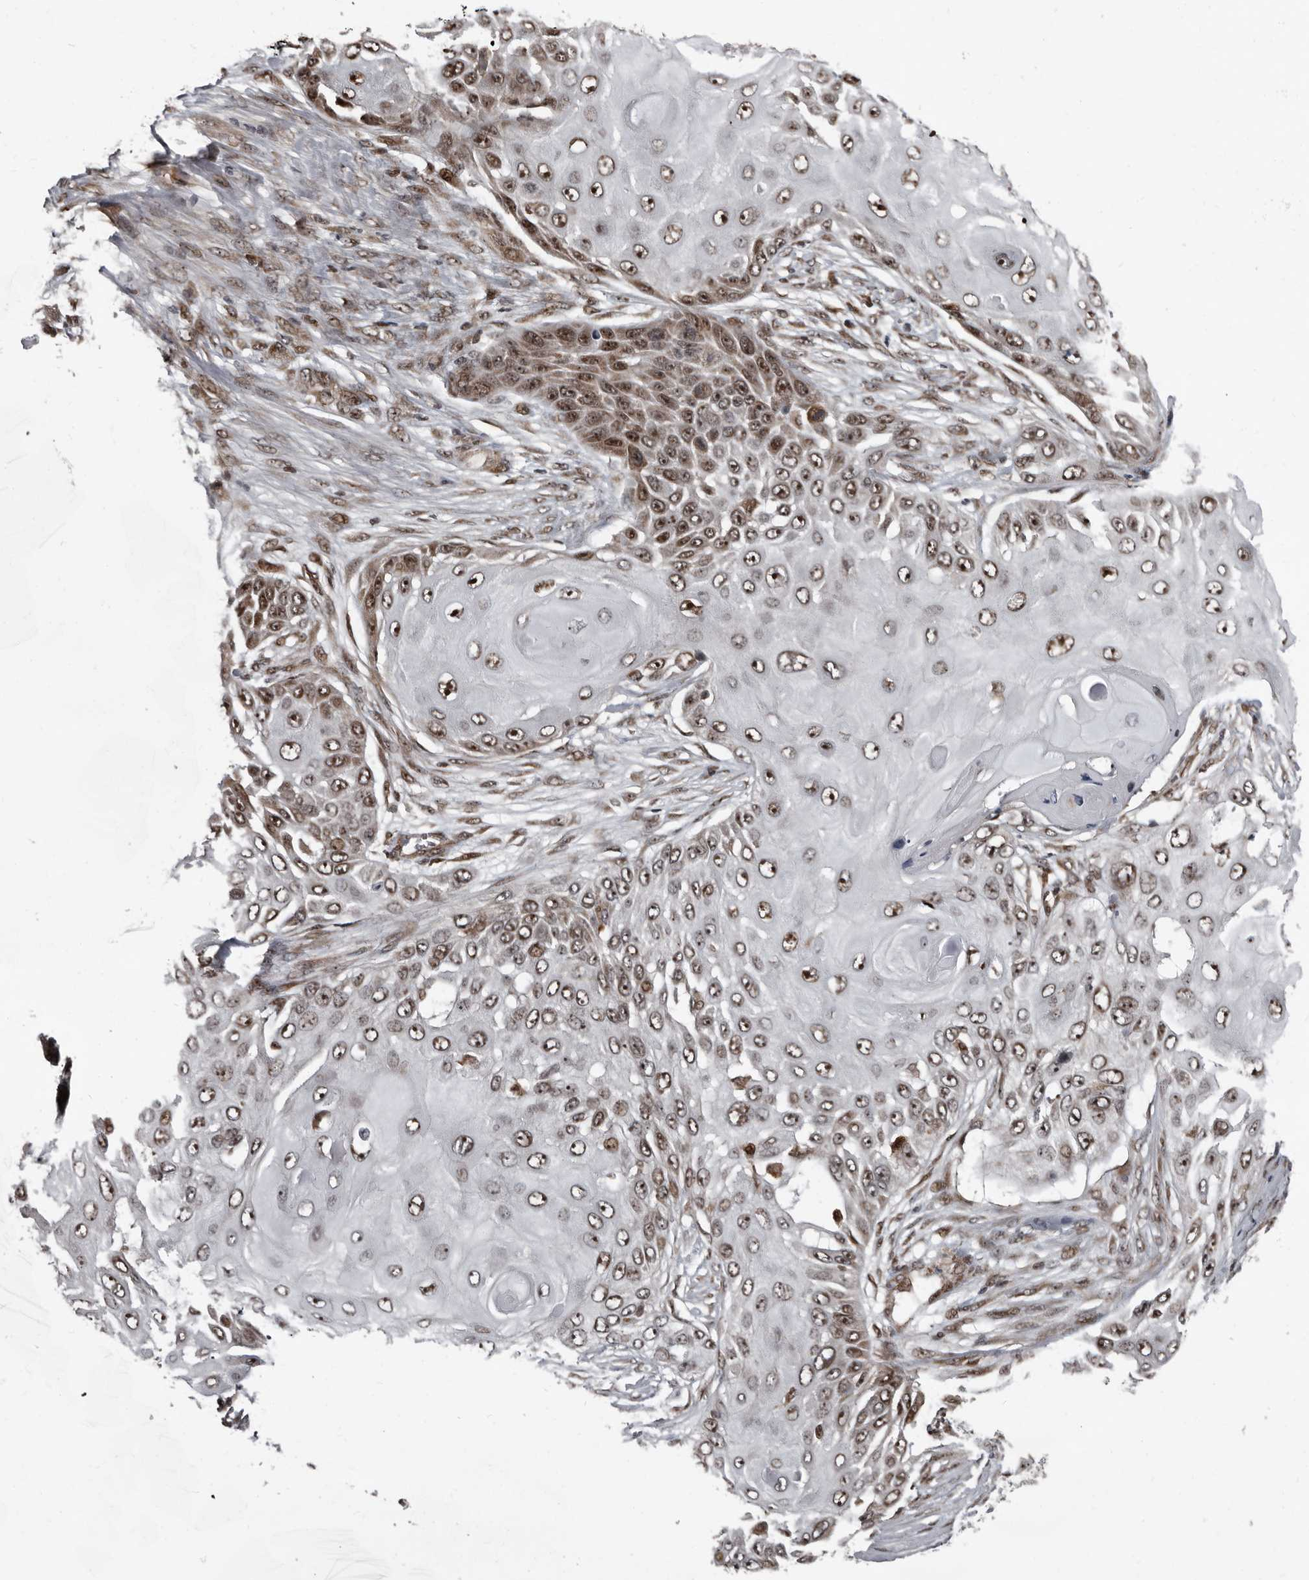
{"staining": {"intensity": "strong", "quantity": ">75%", "location": "nuclear"}, "tissue": "skin cancer", "cell_type": "Tumor cells", "image_type": "cancer", "snomed": [{"axis": "morphology", "description": "Squamous cell carcinoma, NOS"}, {"axis": "topography", "description": "Skin"}], "caption": "Immunohistochemical staining of human skin squamous cell carcinoma demonstrates strong nuclear protein expression in about >75% of tumor cells.", "gene": "CHD1L", "patient": {"sex": "female", "age": 44}}